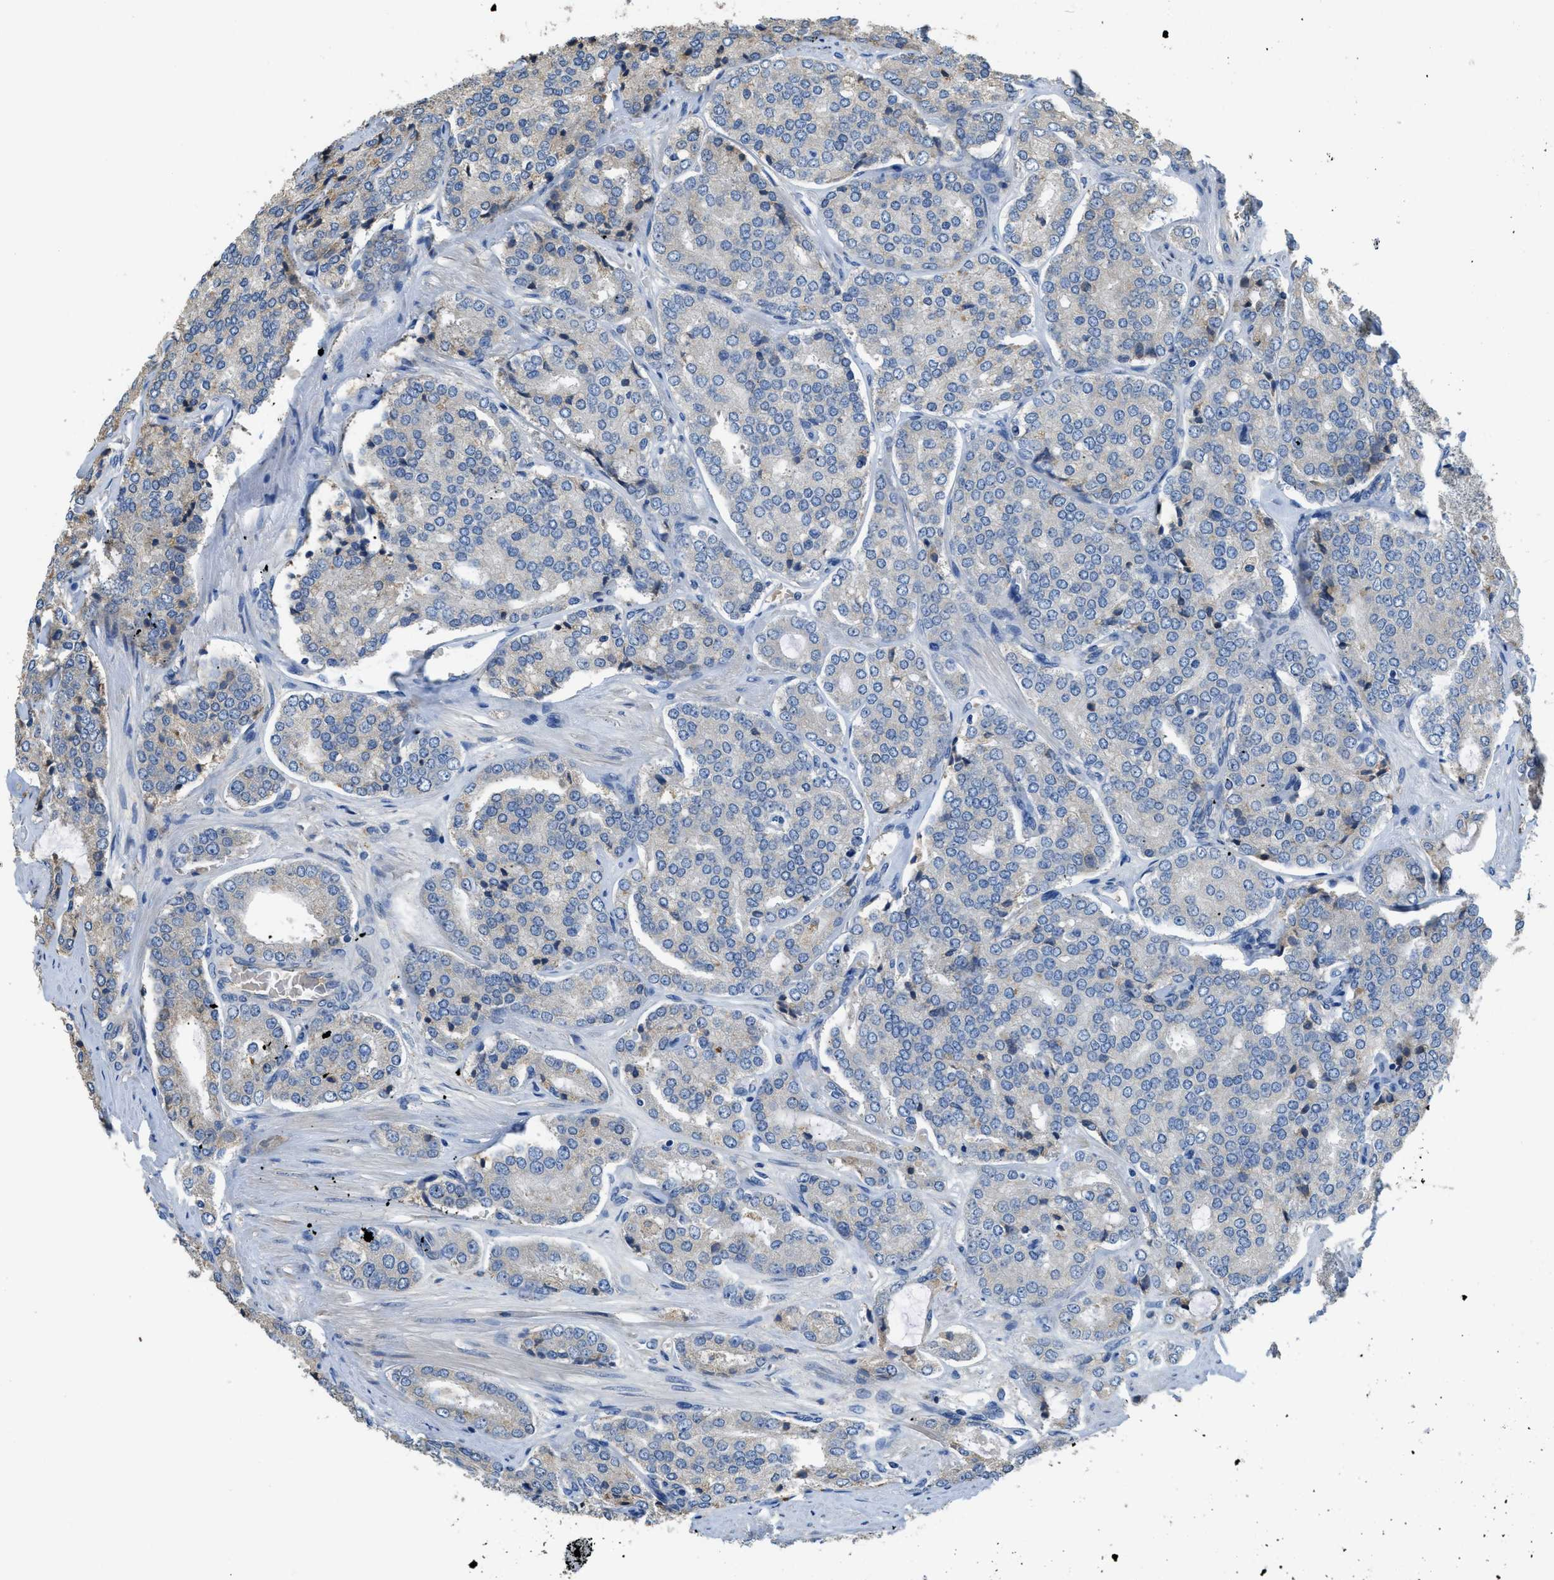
{"staining": {"intensity": "weak", "quantity": "<25%", "location": "cytoplasmic/membranous"}, "tissue": "prostate cancer", "cell_type": "Tumor cells", "image_type": "cancer", "snomed": [{"axis": "morphology", "description": "Adenocarcinoma, High grade"}, {"axis": "topography", "description": "Prostate"}], "caption": "Protein analysis of prostate adenocarcinoma (high-grade) exhibits no significant expression in tumor cells.", "gene": "RIPK2", "patient": {"sex": "male", "age": 65}}